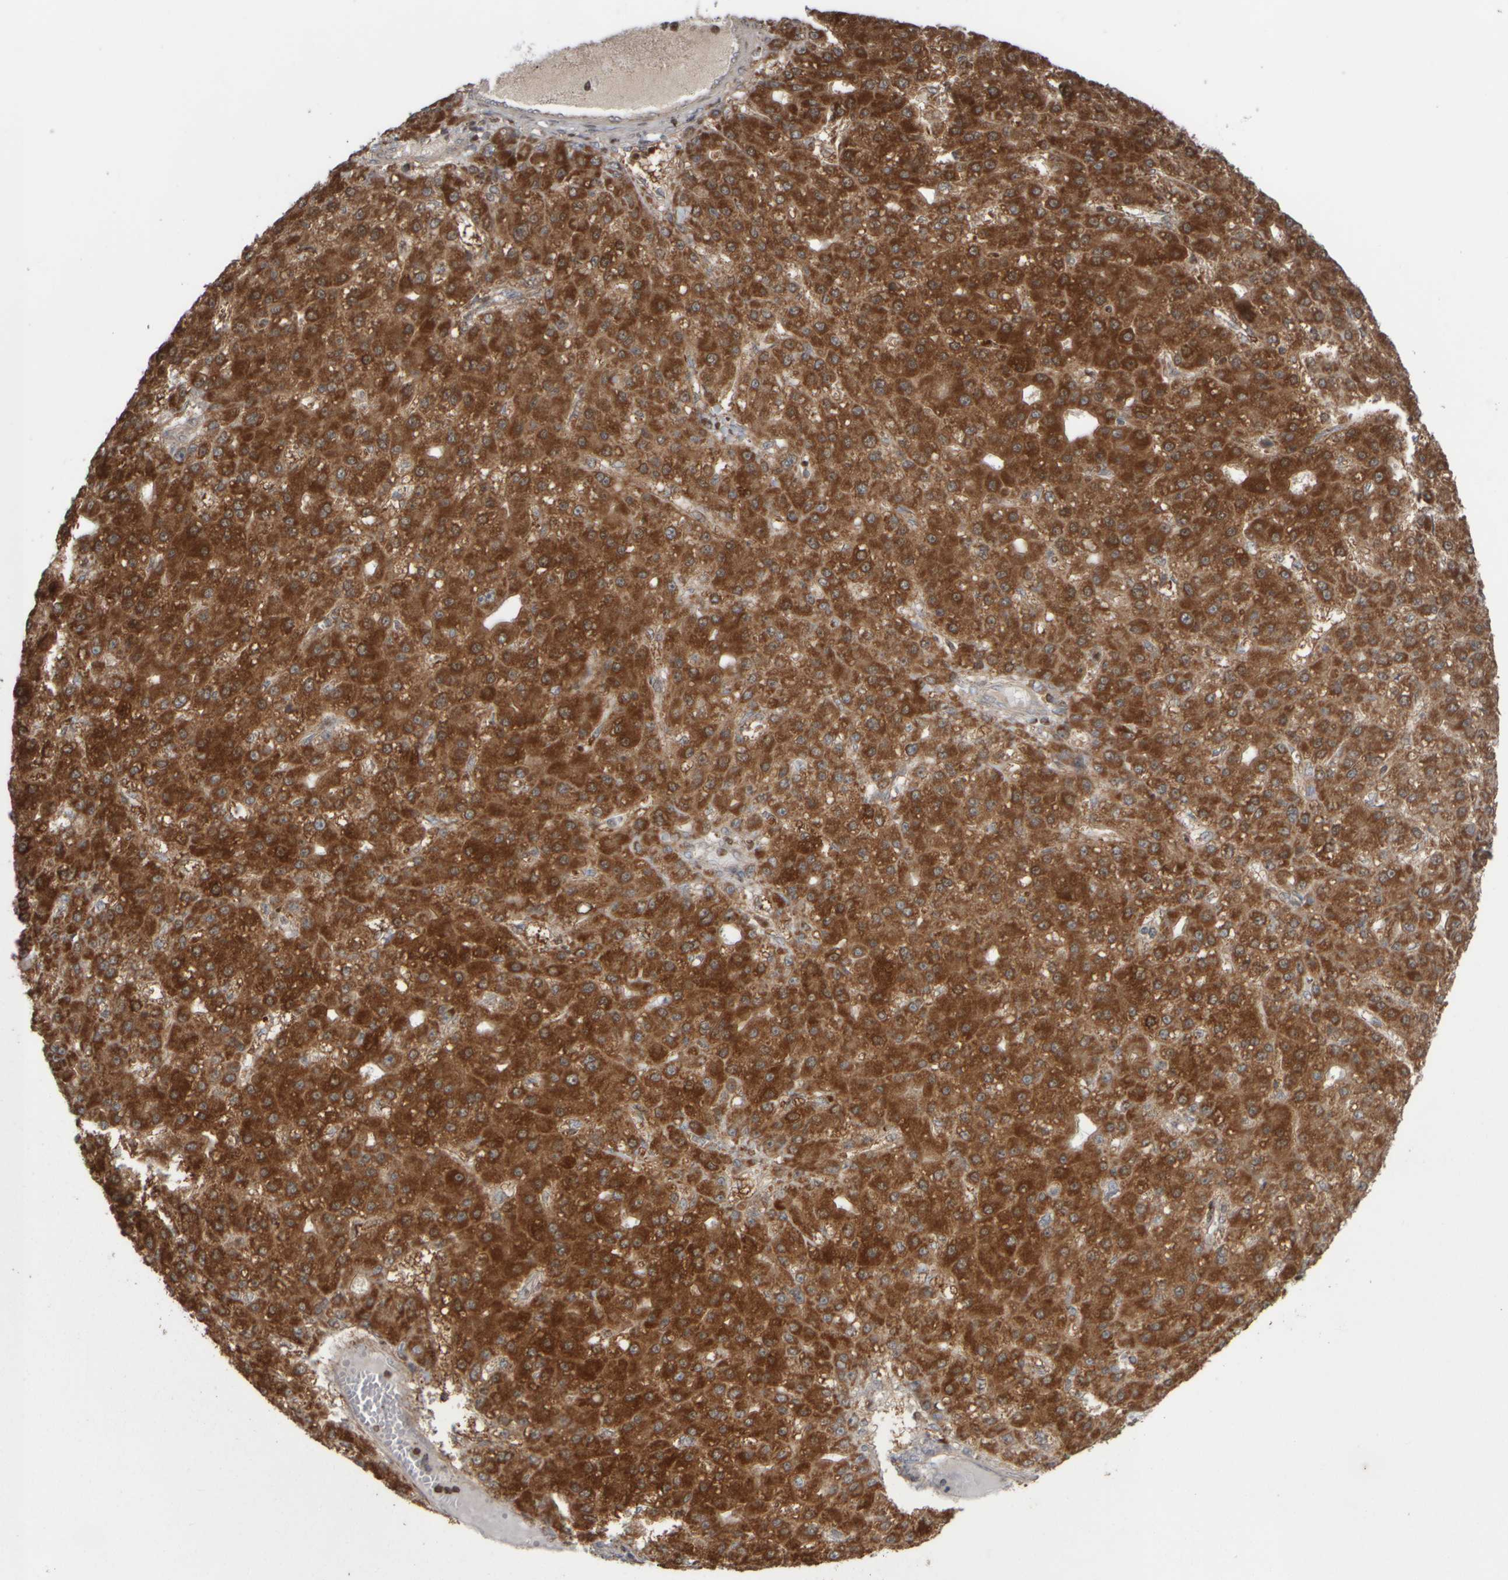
{"staining": {"intensity": "strong", "quantity": ">75%", "location": "cytoplasmic/membranous"}, "tissue": "liver cancer", "cell_type": "Tumor cells", "image_type": "cancer", "snomed": [{"axis": "morphology", "description": "Carcinoma, Hepatocellular, NOS"}, {"axis": "topography", "description": "Liver"}], "caption": "This micrograph shows immunohistochemistry staining of human liver cancer, with high strong cytoplasmic/membranous staining in approximately >75% of tumor cells.", "gene": "CWC27", "patient": {"sex": "male", "age": 67}}